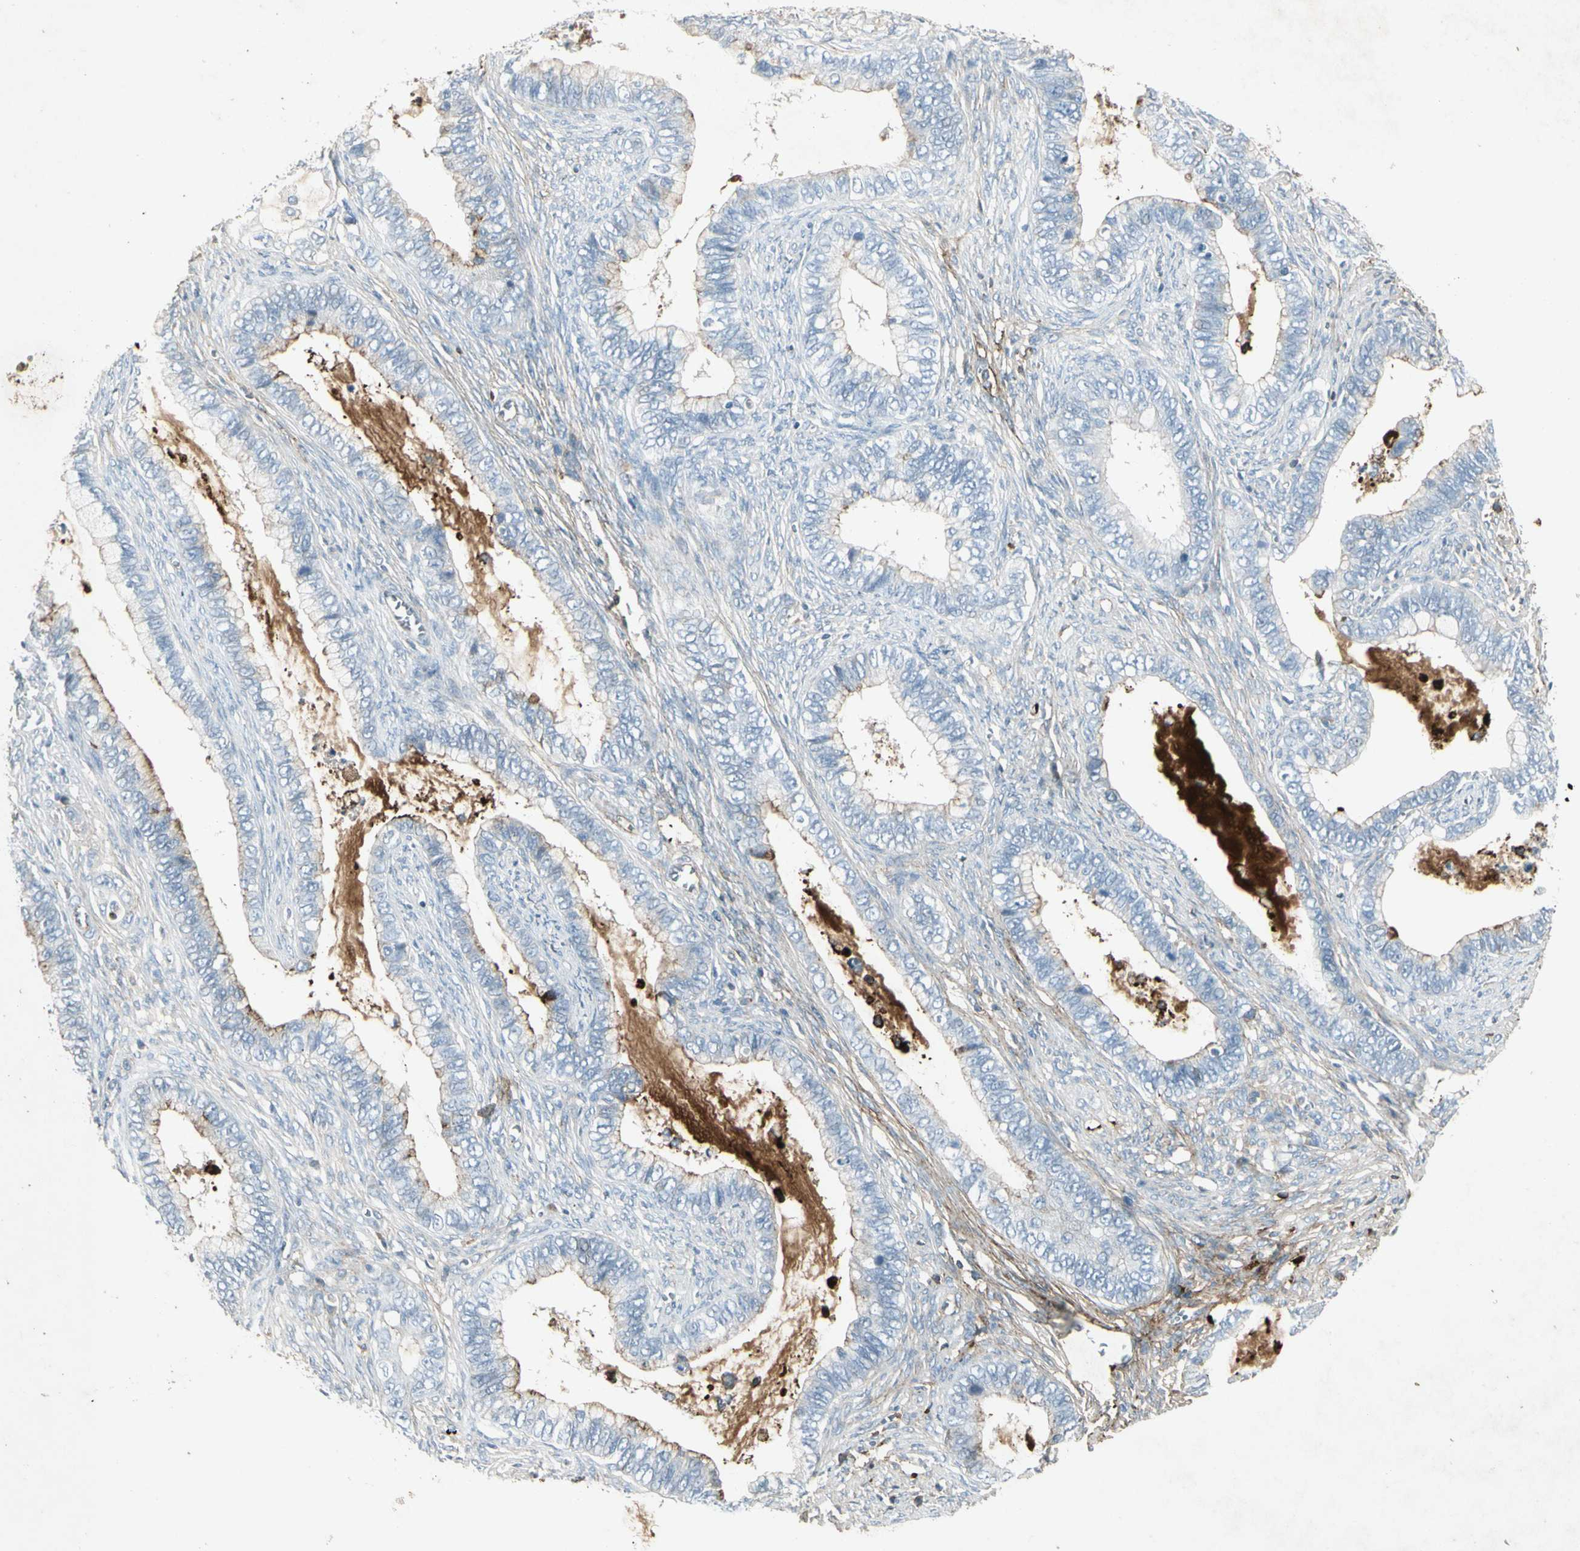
{"staining": {"intensity": "moderate", "quantity": "<25%", "location": "cytoplasmic/membranous"}, "tissue": "cervical cancer", "cell_type": "Tumor cells", "image_type": "cancer", "snomed": [{"axis": "morphology", "description": "Adenocarcinoma, NOS"}, {"axis": "topography", "description": "Cervix"}], "caption": "The histopathology image demonstrates staining of cervical cancer (adenocarcinoma), revealing moderate cytoplasmic/membranous protein positivity (brown color) within tumor cells.", "gene": "IGHM", "patient": {"sex": "female", "age": 44}}